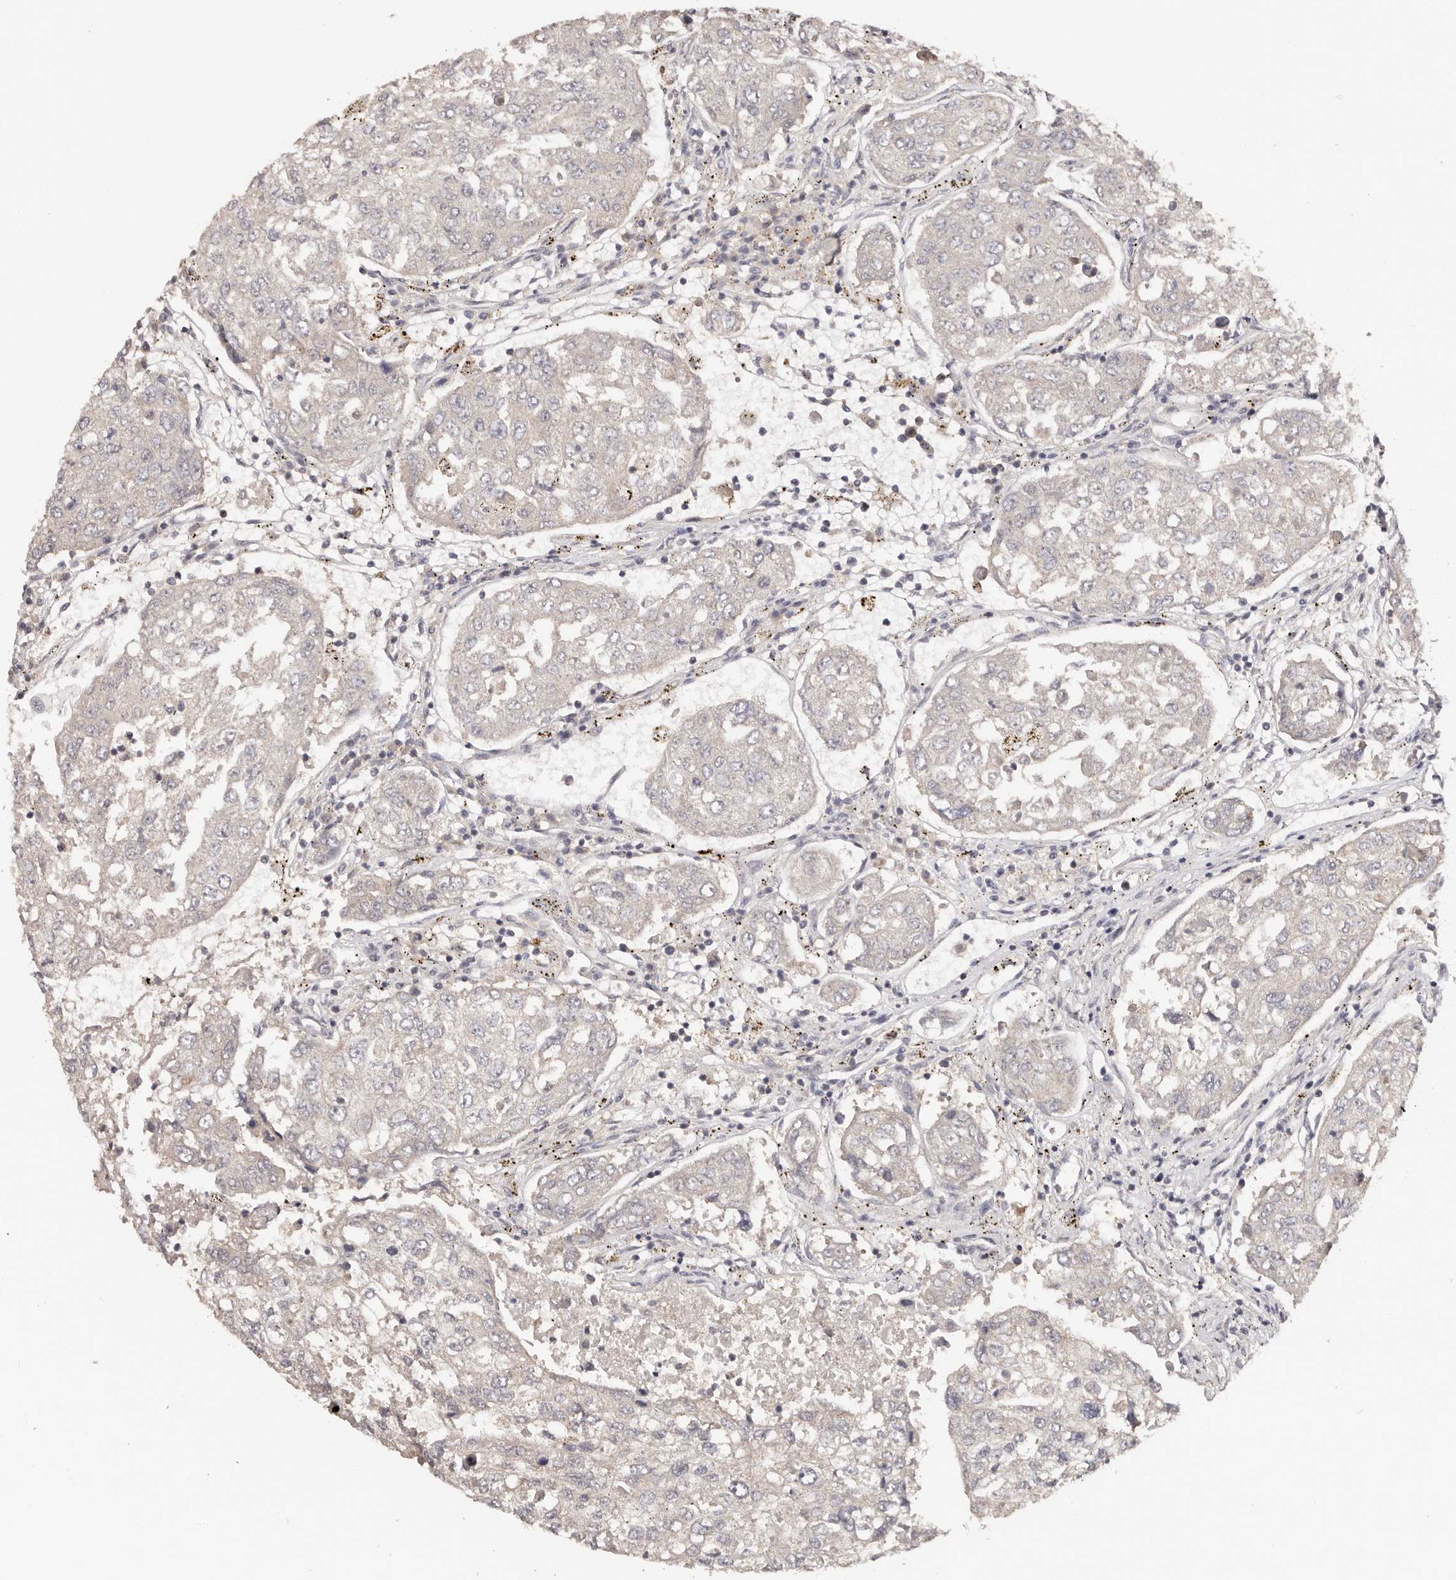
{"staining": {"intensity": "negative", "quantity": "none", "location": "none"}, "tissue": "urothelial cancer", "cell_type": "Tumor cells", "image_type": "cancer", "snomed": [{"axis": "morphology", "description": "Urothelial carcinoma, High grade"}, {"axis": "topography", "description": "Lymph node"}, {"axis": "topography", "description": "Urinary bladder"}], "caption": "IHC of human high-grade urothelial carcinoma shows no expression in tumor cells.", "gene": "CCDC190", "patient": {"sex": "male", "age": 51}}